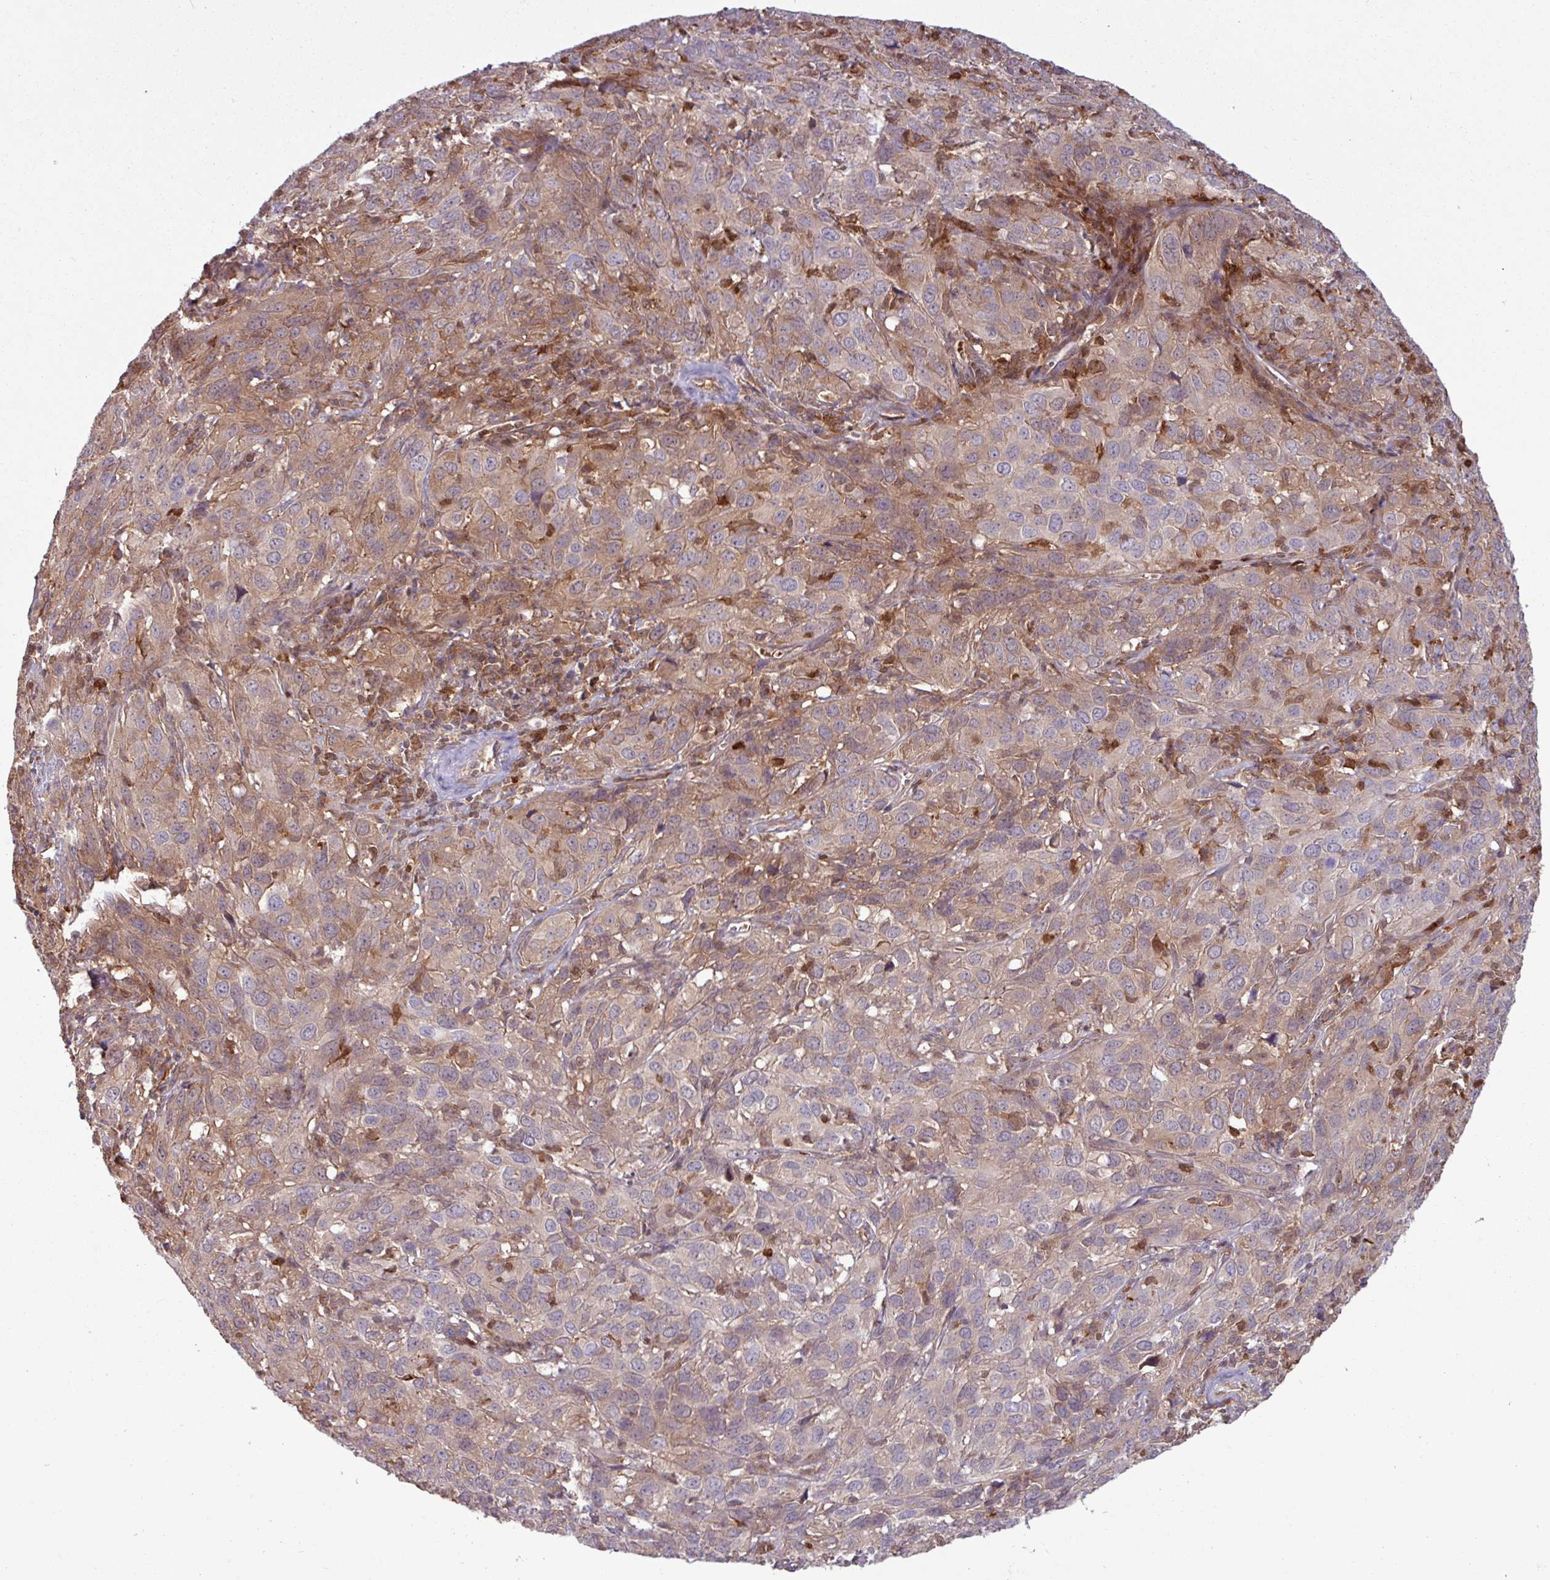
{"staining": {"intensity": "weak", "quantity": "25%-75%", "location": "cytoplasmic/membranous"}, "tissue": "cervical cancer", "cell_type": "Tumor cells", "image_type": "cancer", "snomed": [{"axis": "morphology", "description": "Normal tissue, NOS"}, {"axis": "morphology", "description": "Squamous cell carcinoma, NOS"}, {"axis": "topography", "description": "Cervix"}], "caption": "IHC image of neoplastic tissue: human cervical squamous cell carcinoma stained using IHC reveals low levels of weak protein expression localized specifically in the cytoplasmic/membranous of tumor cells, appearing as a cytoplasmic/membranous brown color.", "gene": "SEC61G", "patient": {"sex": "female", "age": 51}}